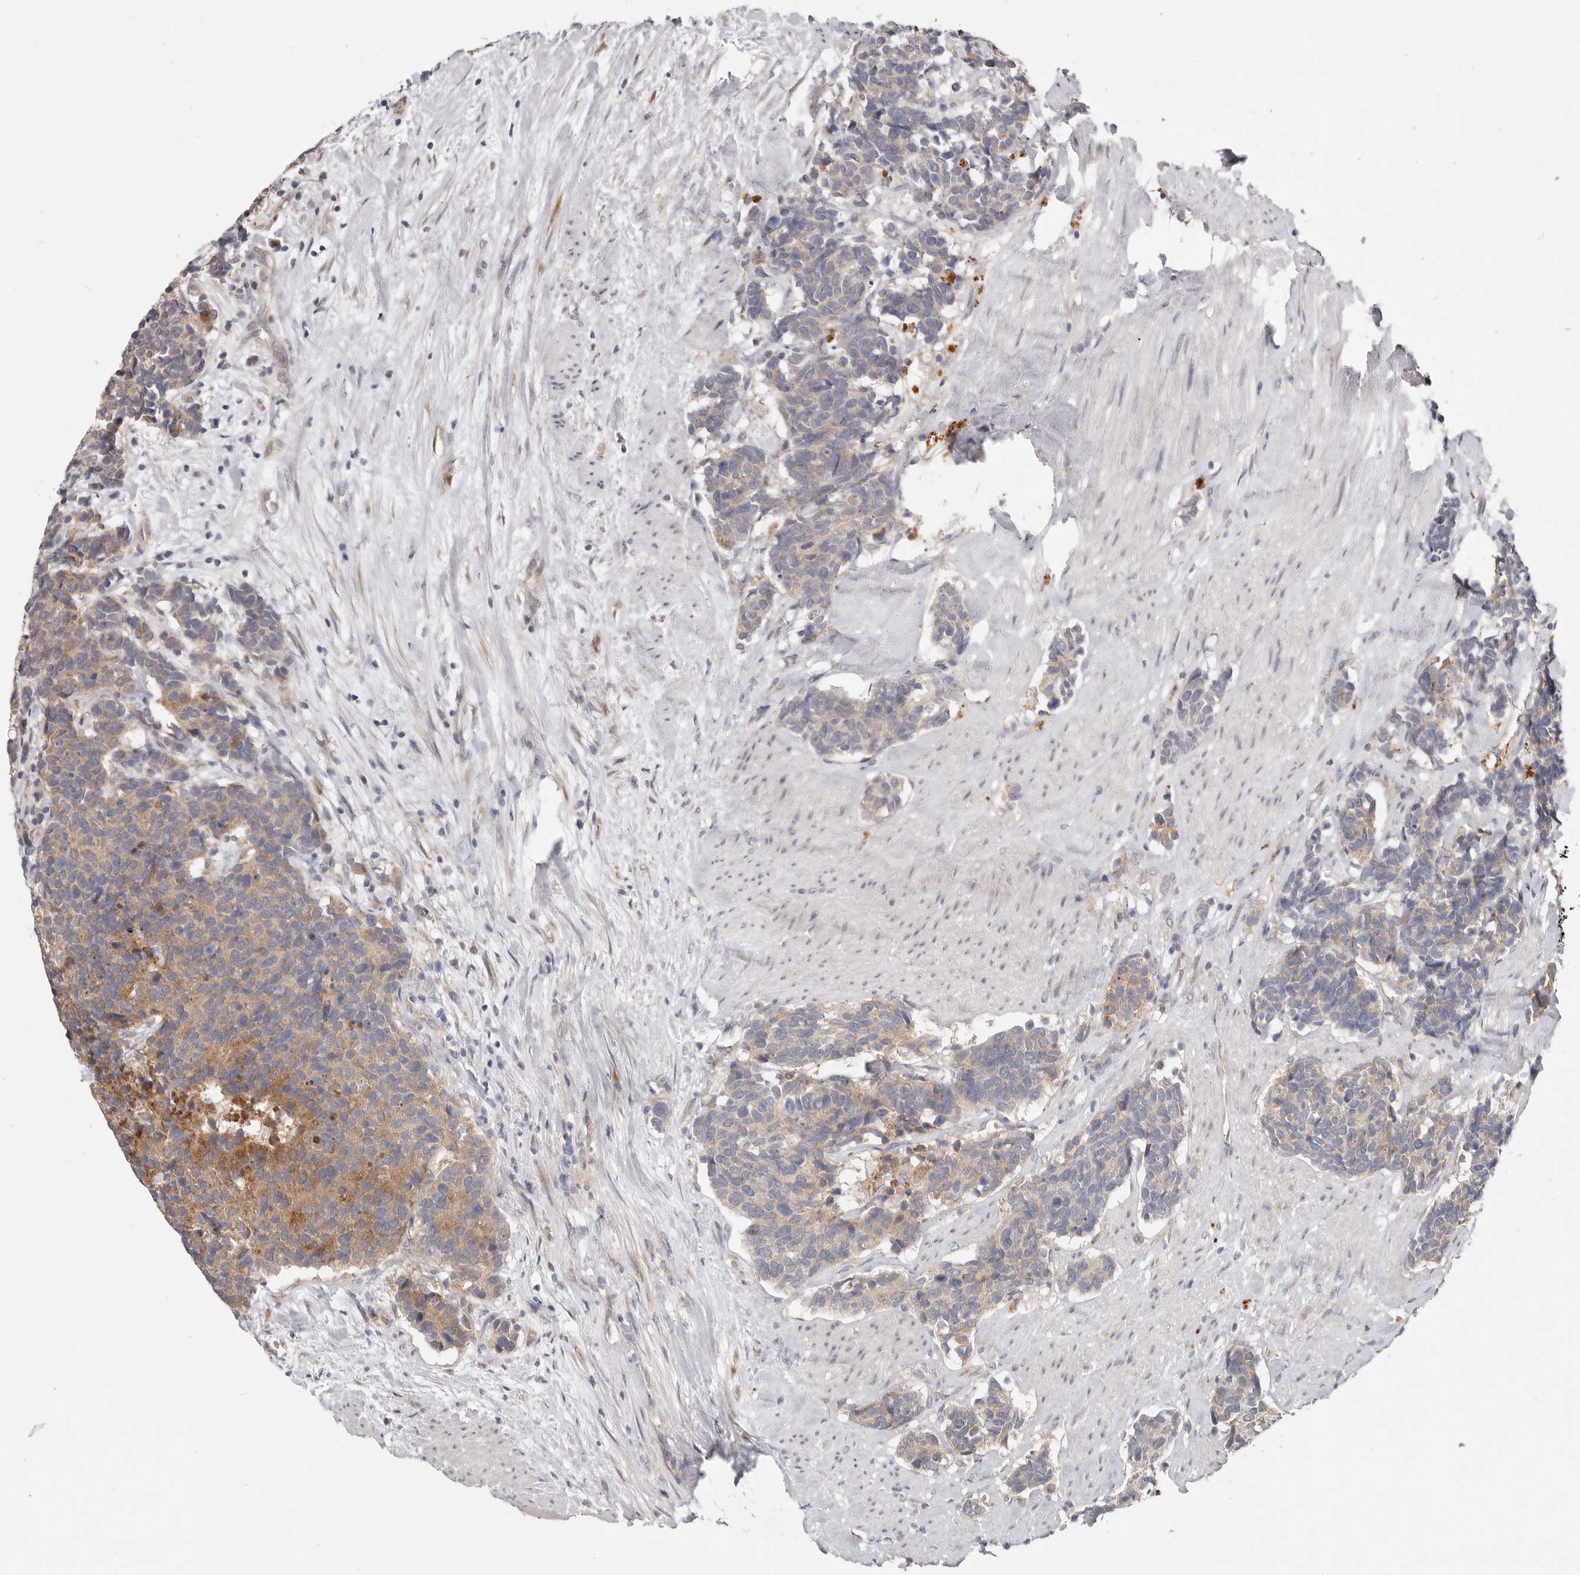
{"staining": {"intensity": "moderate", "quantity": "<25%", "location": "cytoplasmic/membranous"}, "tissue": "carcinoid", "cell_type": "Tumor cells", "image_type": "cancer", "snomed": [{"axis": "morphology", "description": "Carcinoma, NOS"}, {"axis": "morphology", "description": "Carcinoid, malignant, NOS"}, {"axis": "topography", "description": "Urinary bladder"}], "caption": "Immunohistochemistry staining of carcinoid, which demonstrates low levels of moderate cytoplasmic/membranous staining in about <25% of tumor cells indicating moderate cytoplasmic/membranous protein positivity. The staining was performed using DAB (3,3'-diaminobenzidine) (brown) for protein detection and nuclei were counterstained in hematoxylin (blue).", "gene": "WDR77", "patient": {"sex": "male", "age": 57}}